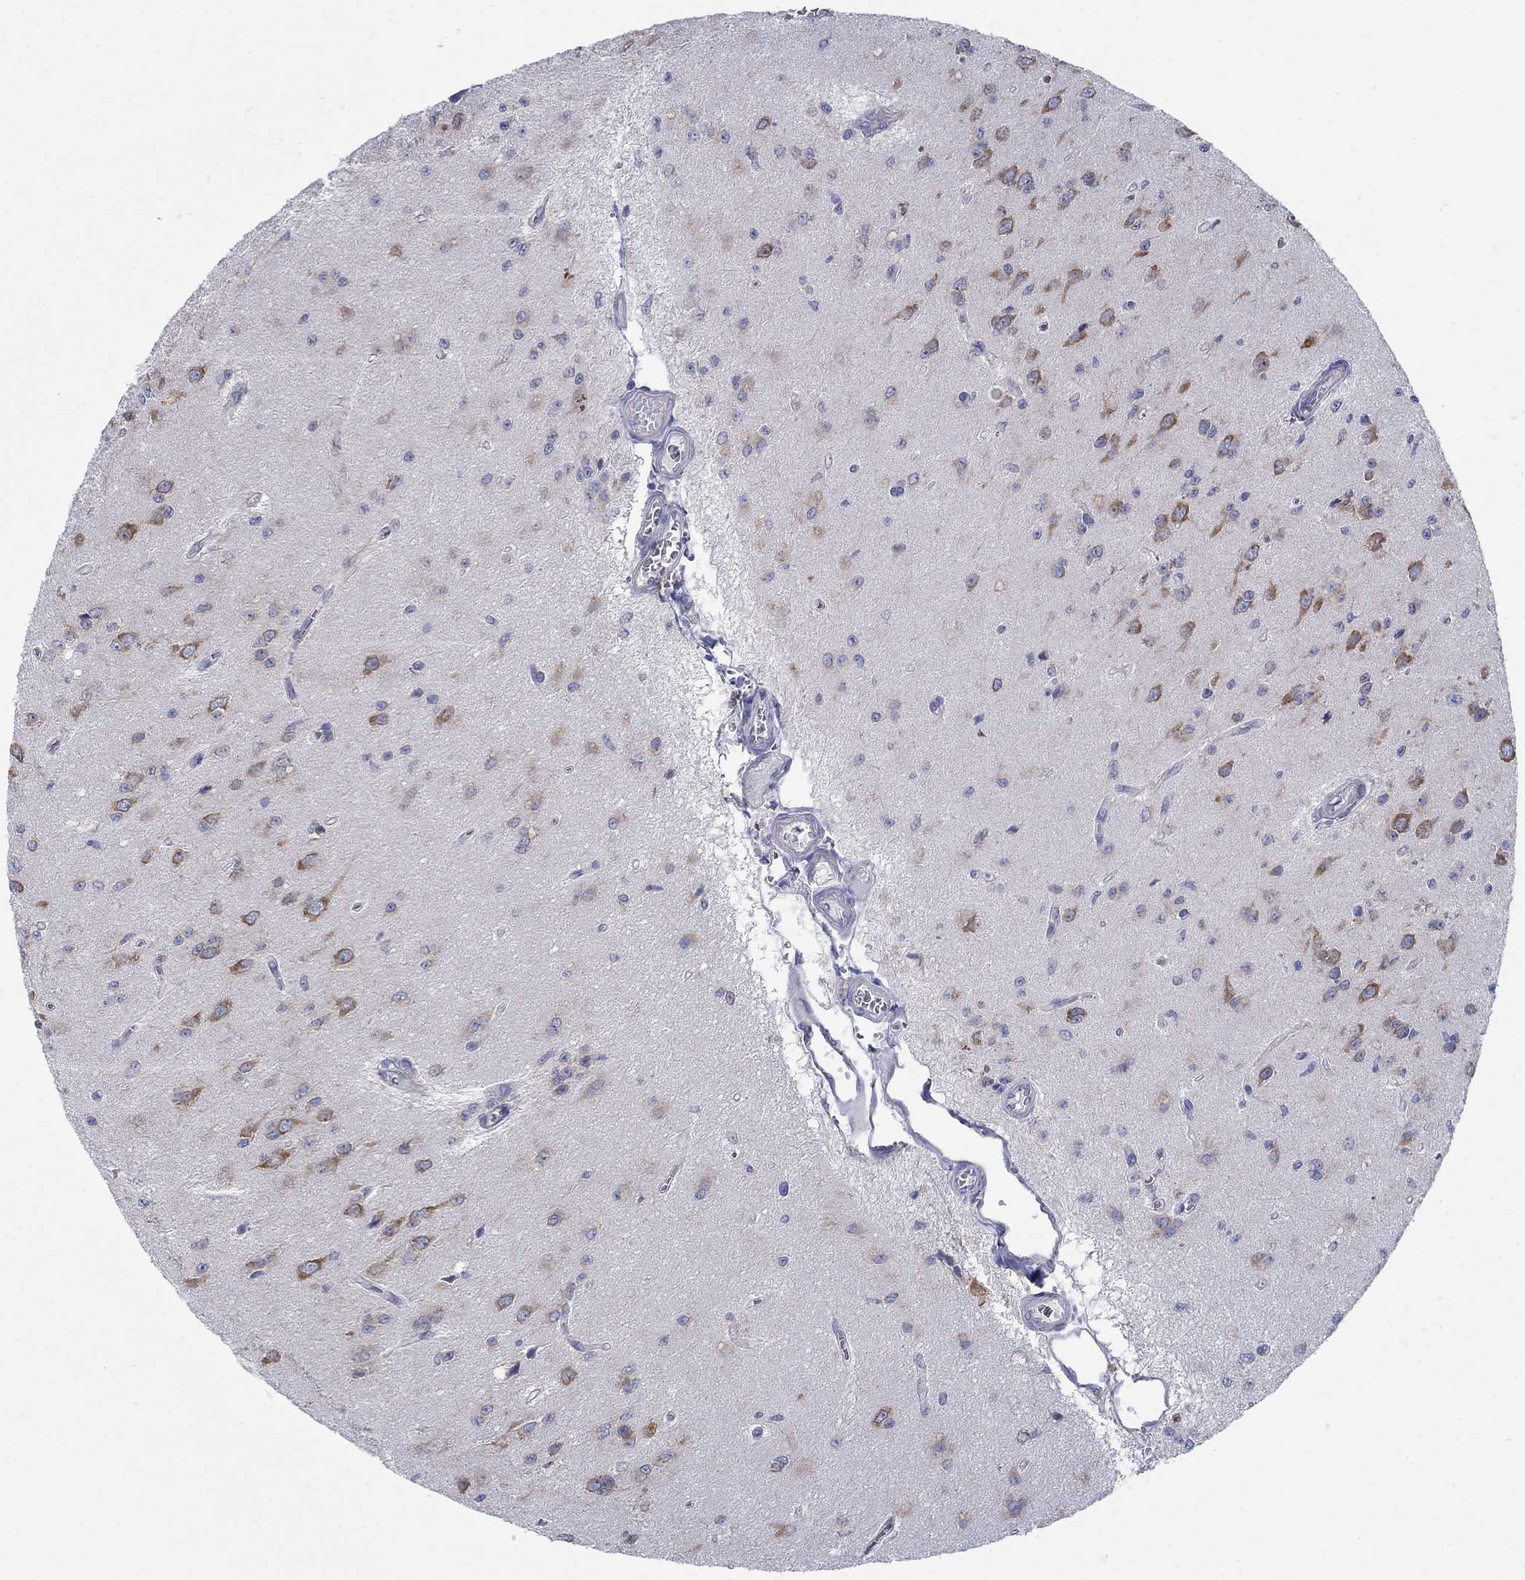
{"staining": {"intensity": "moderate", "quantity": "25%-75%", "location": "cytoplasmic/membranous"}, "tissue": "glioma", "cell_type": "Tumor cells", "image_type": "cancer", "snomed": [{"axis": "morphology", "description": "Glioma, malignant, Low grade"}, {"axis": "topography", "description": "Brain"}], "caption": "This is an image of immunohistochemistry staining of malignant low-grade glioma, which shows moderate staining in the cytoplasmic/membranous of tumor cells.", "gene": "TMEM59", "patient": {"sex": "female", "age": 45}}